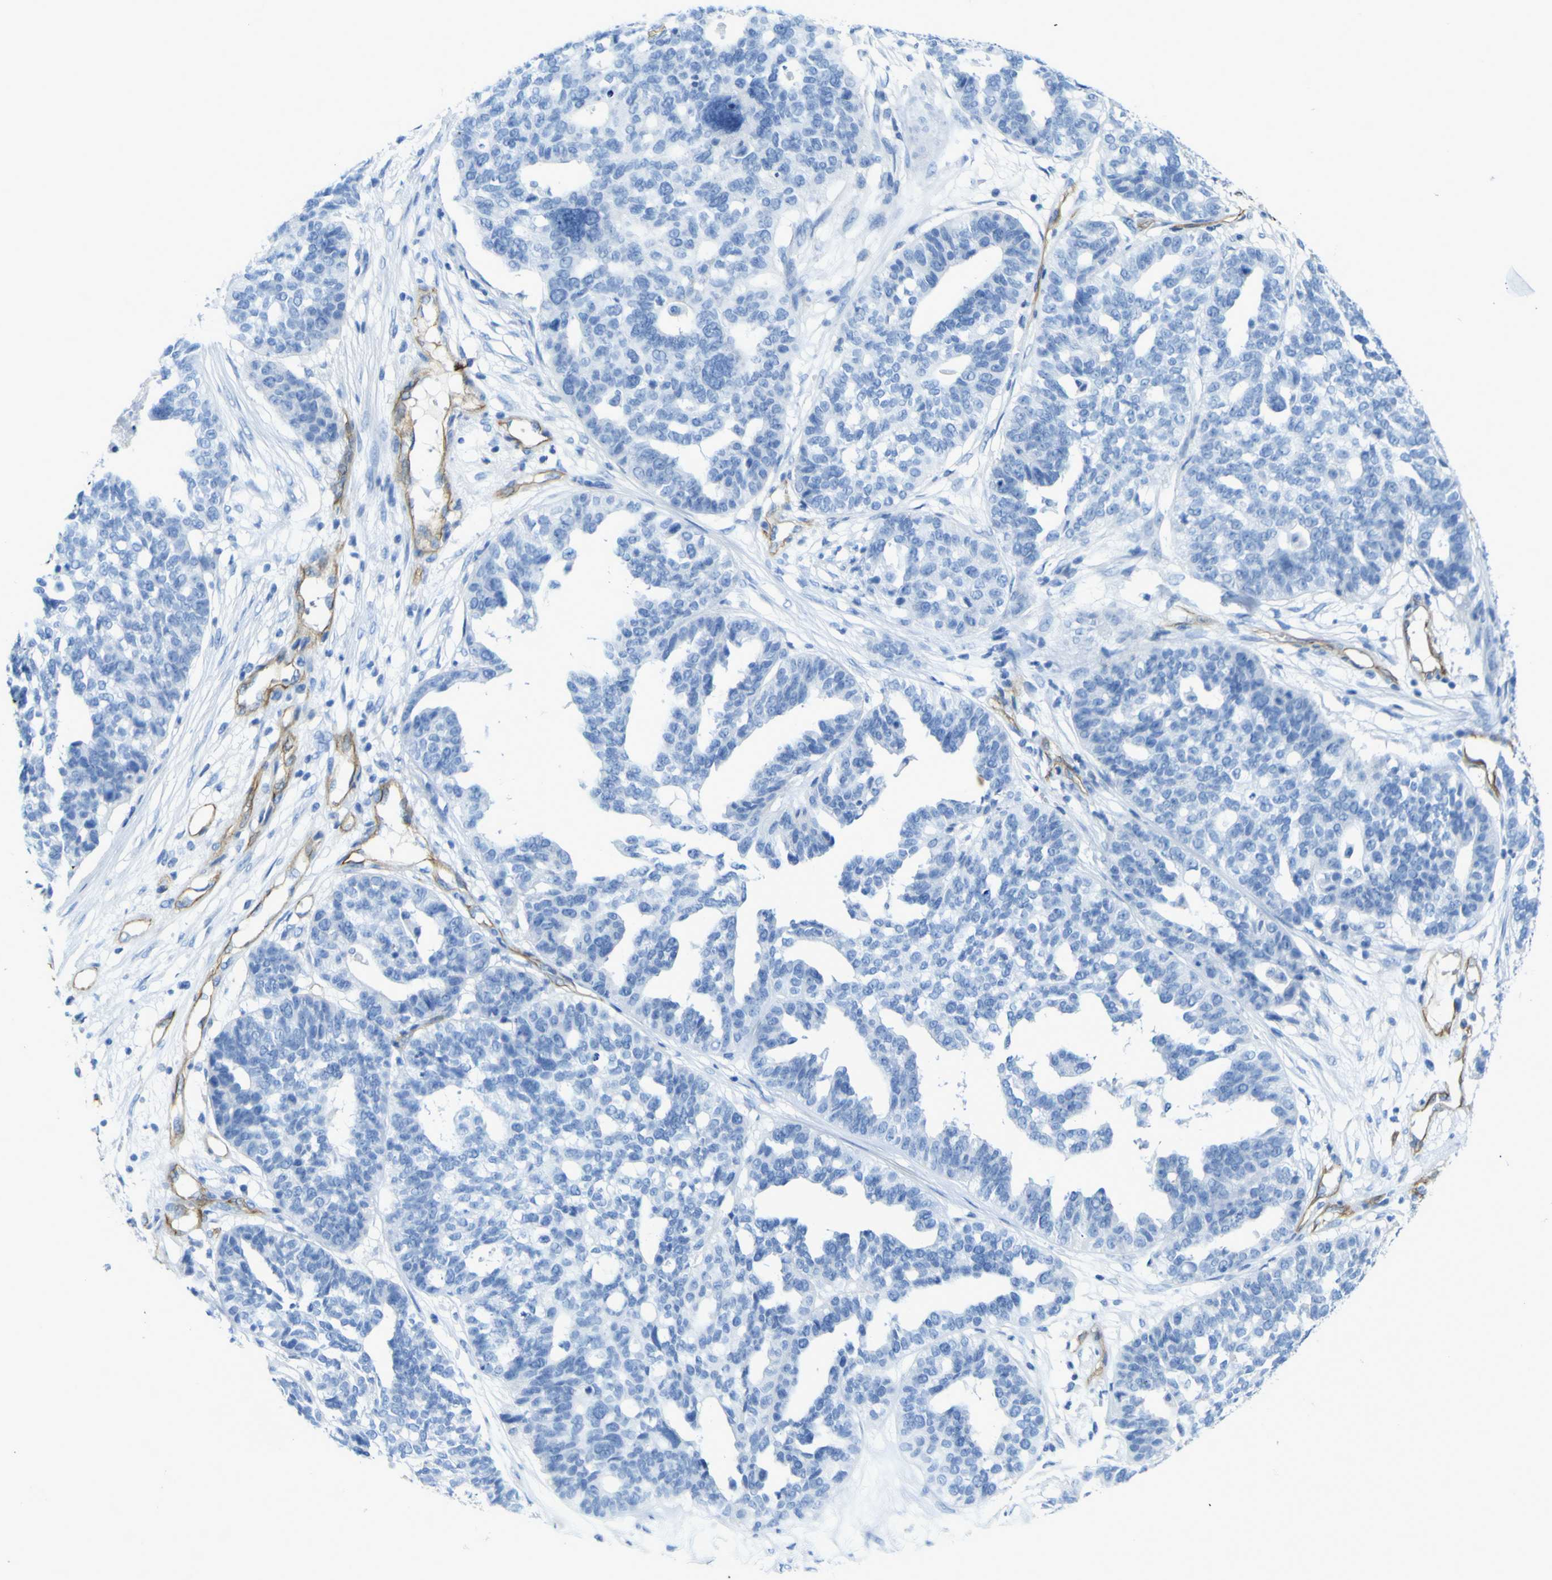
{"staining": {"intensity": "negative", "quantity": "none", "location": "none"}, "tissue": "ovarian cancer", "cell_type": "Tumor cells", "image_type": "cancer", "snomed": [{"axis": "morphology", "description": "Cystadenocarcinoma, serous, NOS"}, {"axis": "topography", "description": "Ovary"}], "caption": "Micrograph shows no protein expression in tumor cells of ovarian cancer (serous cystadenocarcinoma) tissue.", "gene": "CD93", "patient": {"sex": "female", "age": 59}}